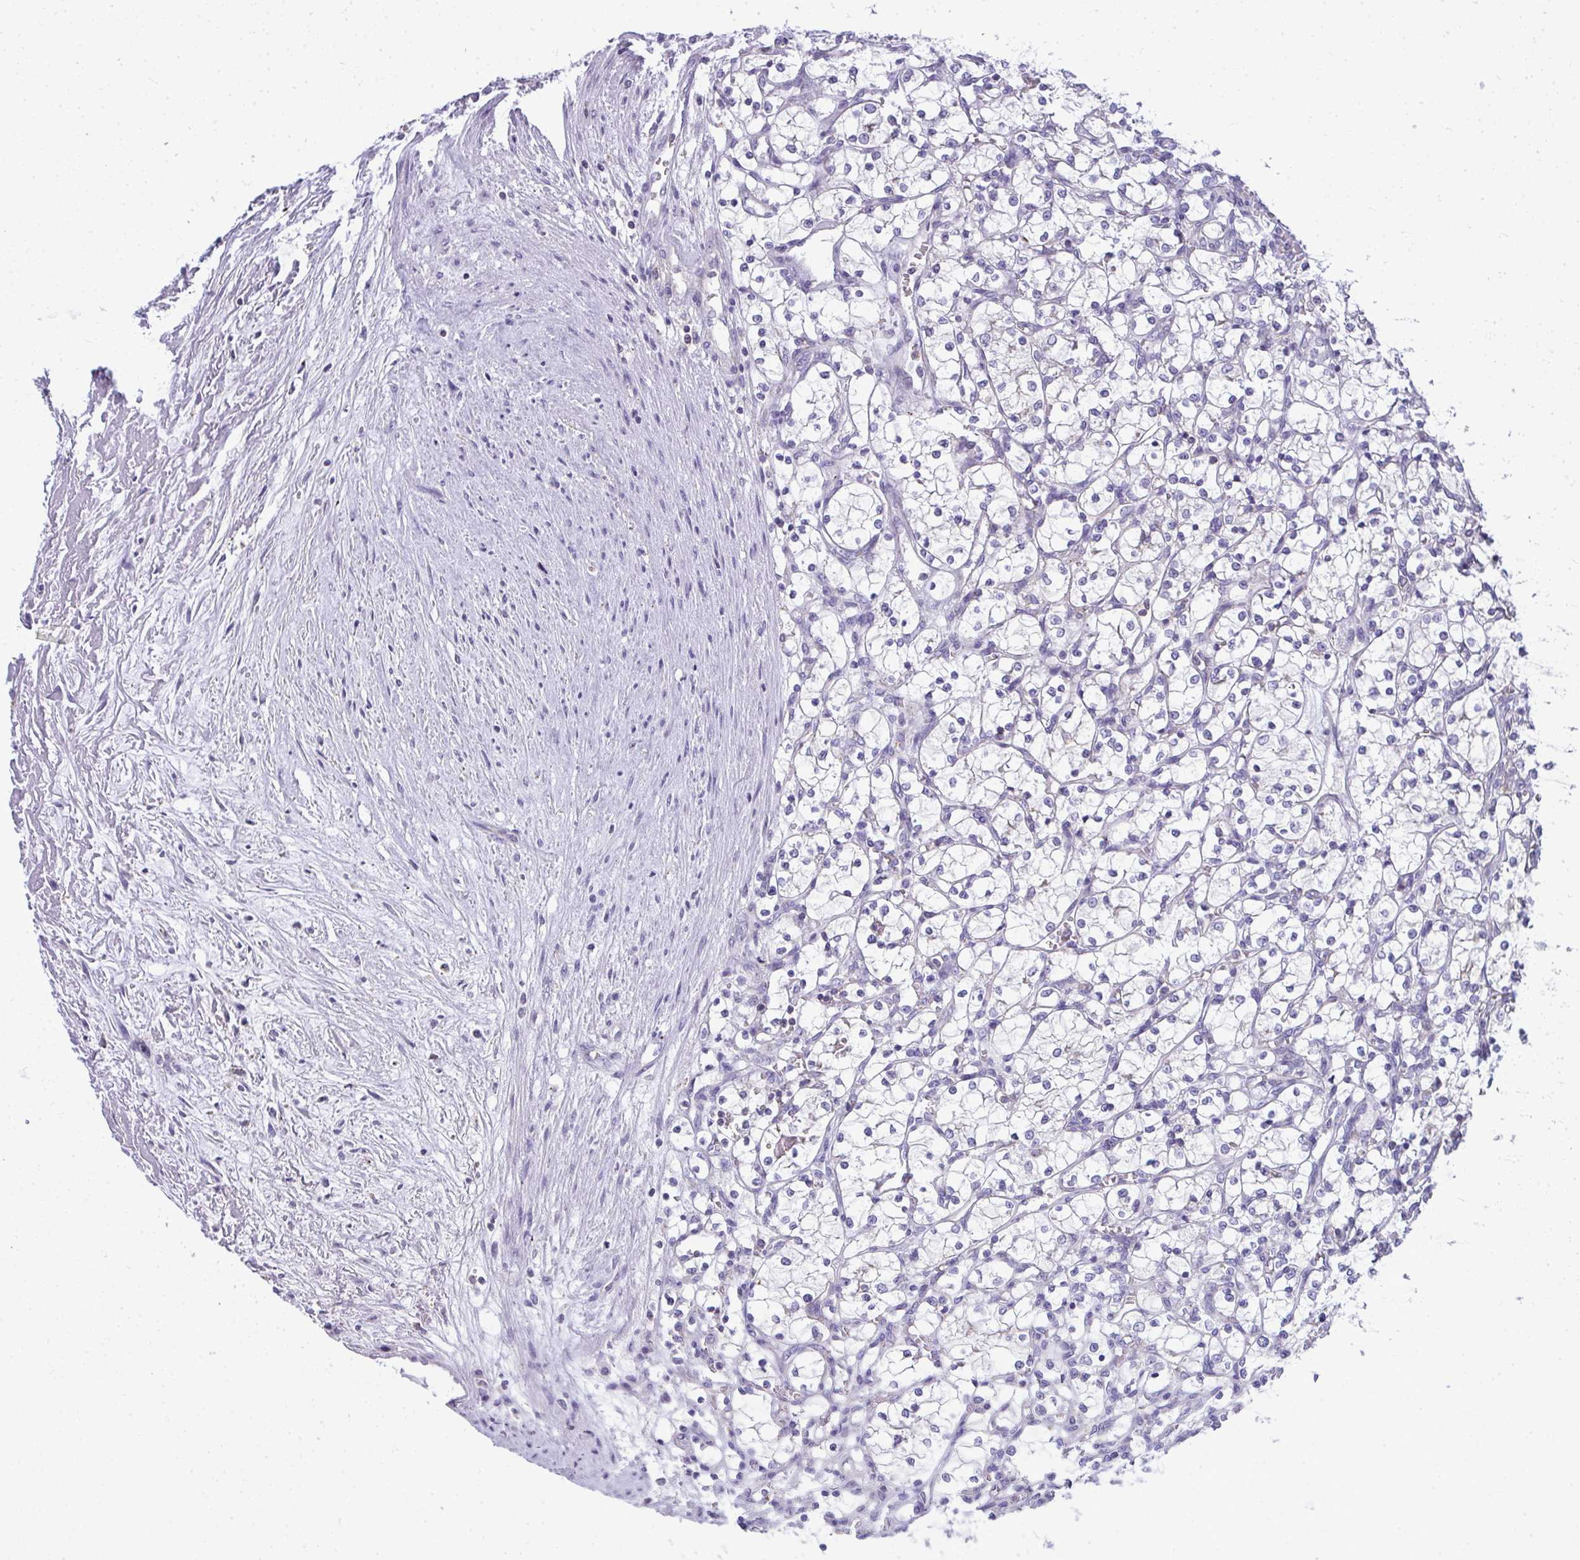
{"staining": {"intensity": "negative", "quantity": "none", "location": "none"}, "tissue": "renal cancer", "cell_type": "Tumor cells", "image_type": "cancer", "snomed": [{"axis": "morphology", "description": "Adenocarcinoma, NOS"}, {"axis": "topography", "description": "Kidney"}], "caption": "High power microscopy image of an IHC photomicrograph of adenocarcinoma (renal), revealing no significant expression in tumor cells. Brightfield microscopy of IHC stained with DAB (3,3'-diaminobenzidine) (brown) and hematoxylin (blue), captured at high magnification.", "gene": "VPS4B", "patient": {"sex": "female", "age": 69}}